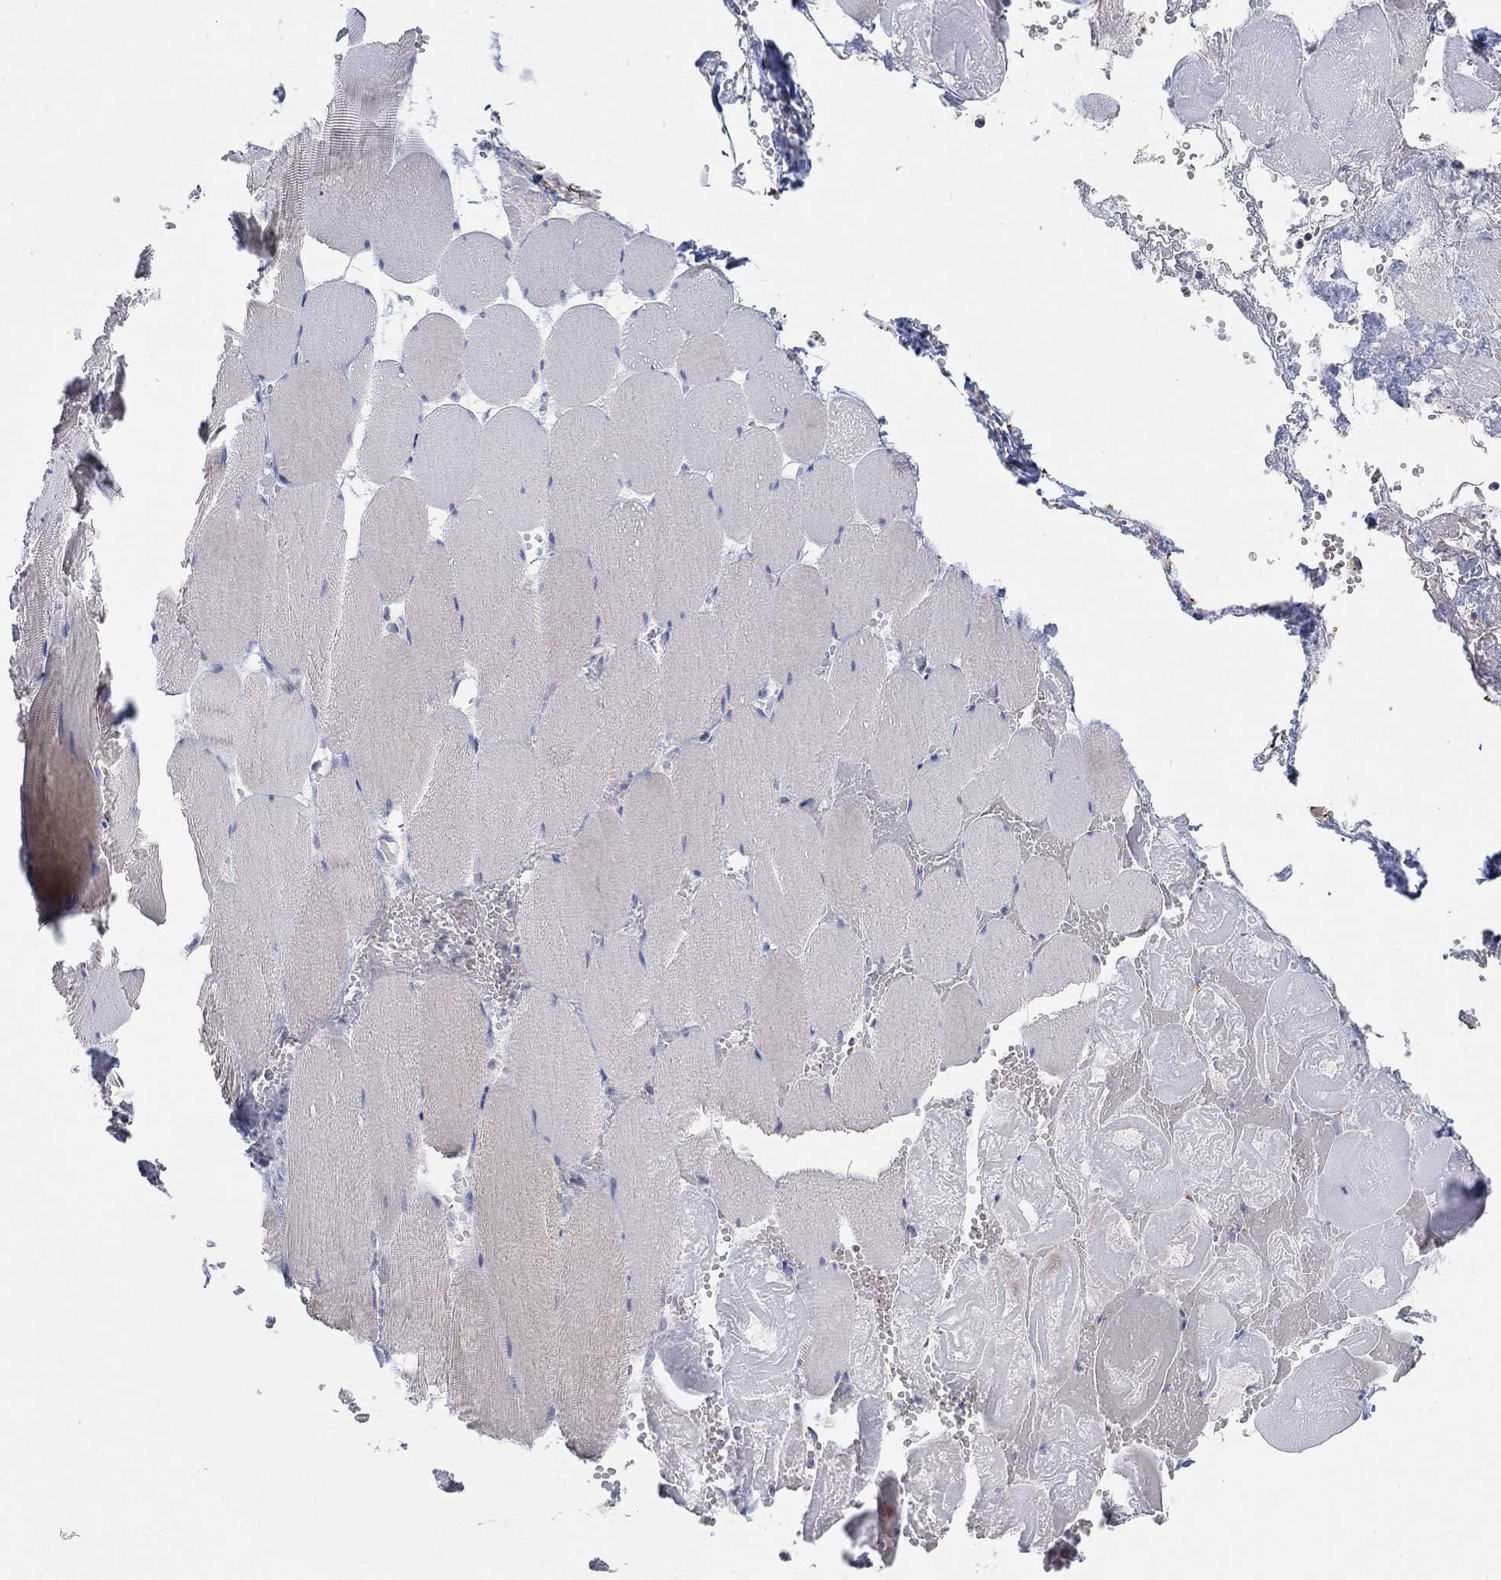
{"staining": {"intensity": "weak", "quantity": "<25%", "location": "cytoplasmic/membranous"}, "tissue": "skeletal muscle", "cell_type": "Myocytes", "image_type": "normal", "snomed": [{"axis": "morphology", "description": "Normal tissue, NOS"}, {"axis": "morphology", "description": "Malignant melanoma, Metastatic site"}, {"axis": "topography", "description": "Skeletal muscle"}], "caption": "This micrograph is of normal skeletal muscle stained with immunohistochemistry to label a protein in brown with the nuclei are counter-stained blue. There is no staining in myocytes. The staining is performed using DAB brown chromogen with nuclei counter-stained in using hematoxylin.", "gene": "ATP6V1E2", "patient": {"sex": "male", "age": 50}}